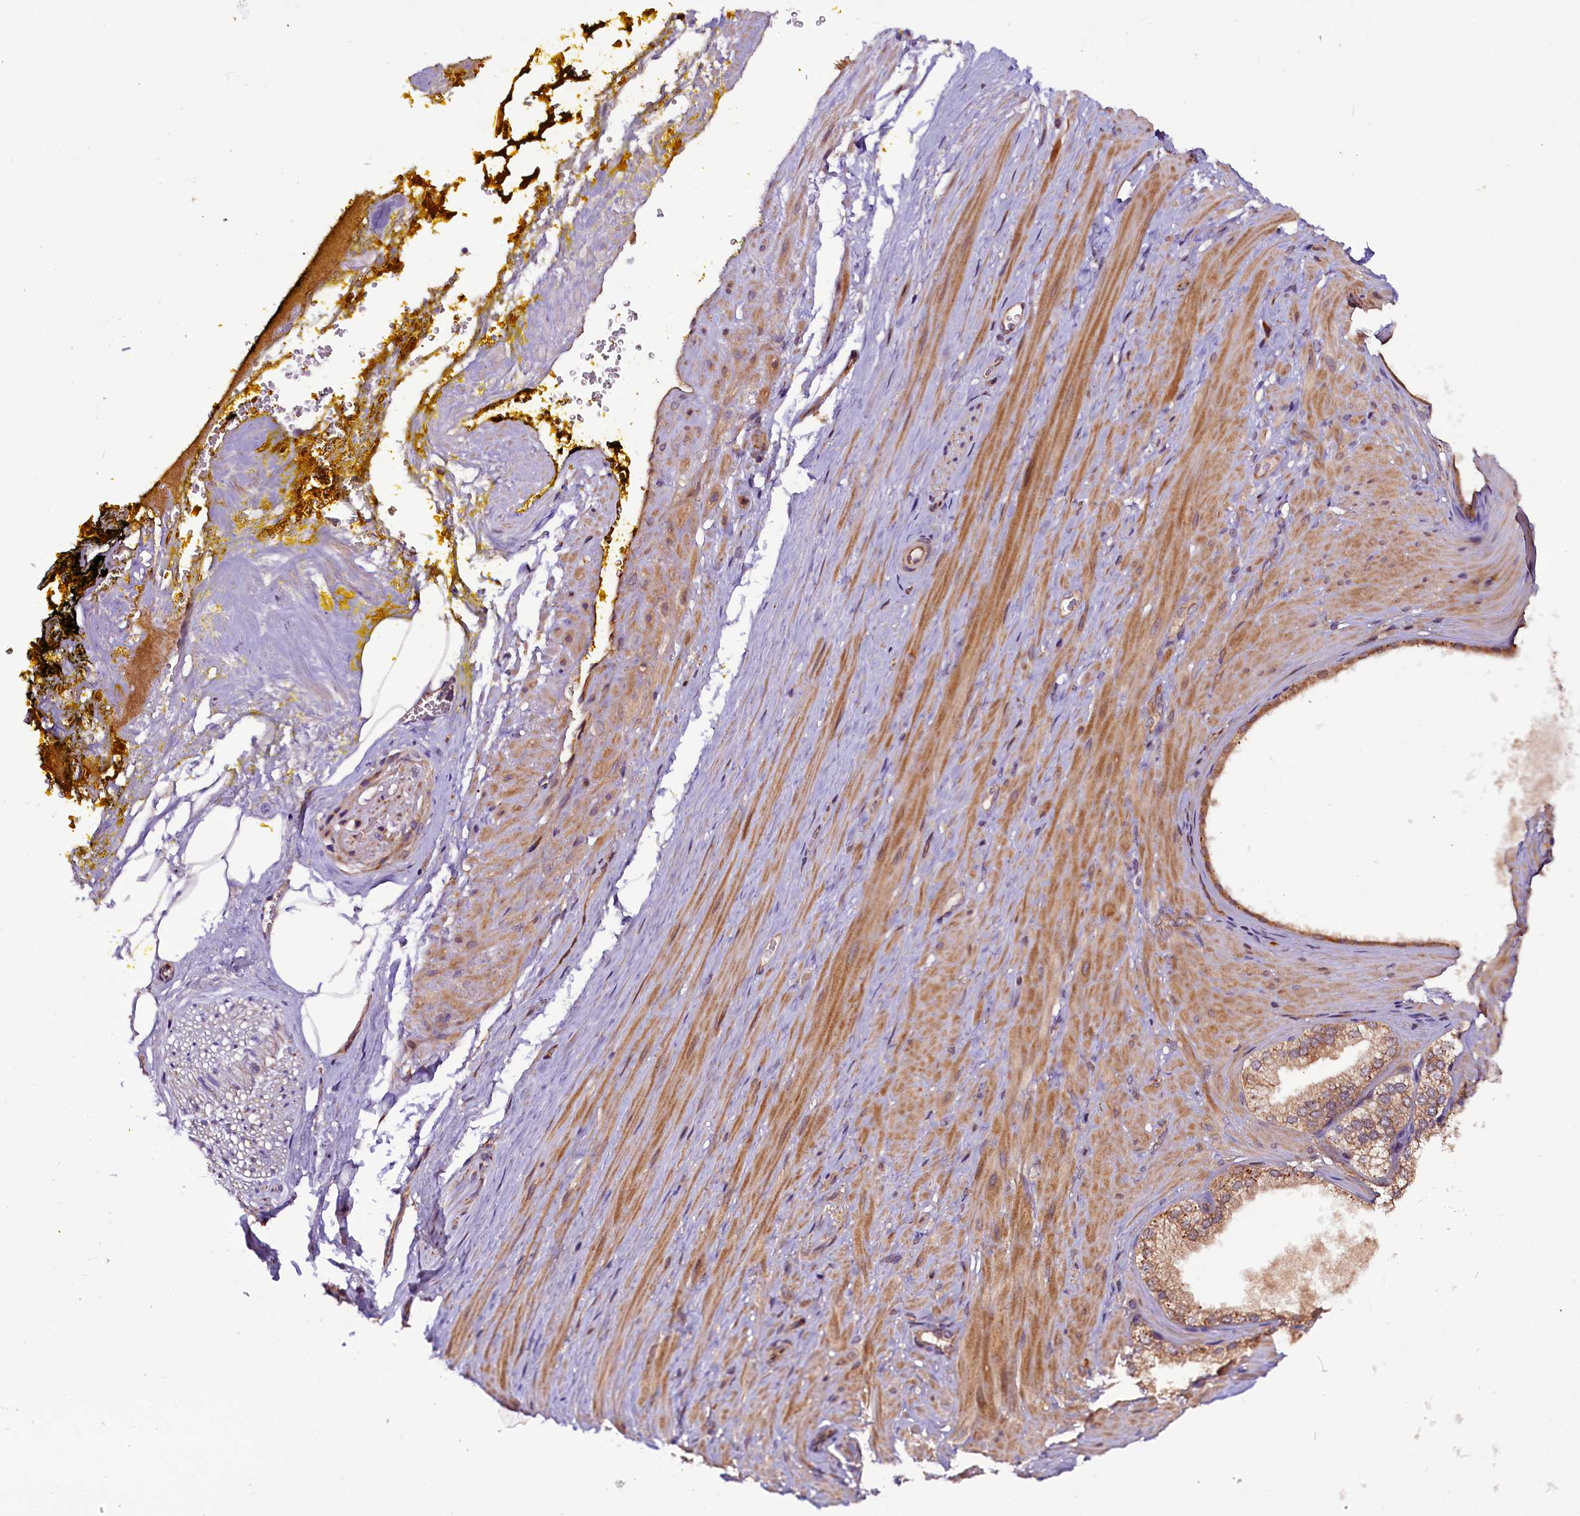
{"staining": {"intensity": "moderate", "quantity": ">75%", "location": "nuclear"}, "tissue": "adipose tissue", "cell_type": "Adipocytes", "image_type": "normal", "snomed": [{"axis": "morphology", "description": "Normal tissue, NOS"}, {"axis": "morphology", "description": "Adenocarcinoma, Low grade"}, {"axis": "topography", "description": "Prostate"}, {"axis": "topography", "description": "Peripheral nerve tissue"}], "caption": "Approximately >75% of adipocytes in benign human adipose tissue display moderate nuclear protein expression as visualized by brown immunohistochemical staining.", "gene": "RPUSD2", "patient": {"sex": "male", "age": 63}}